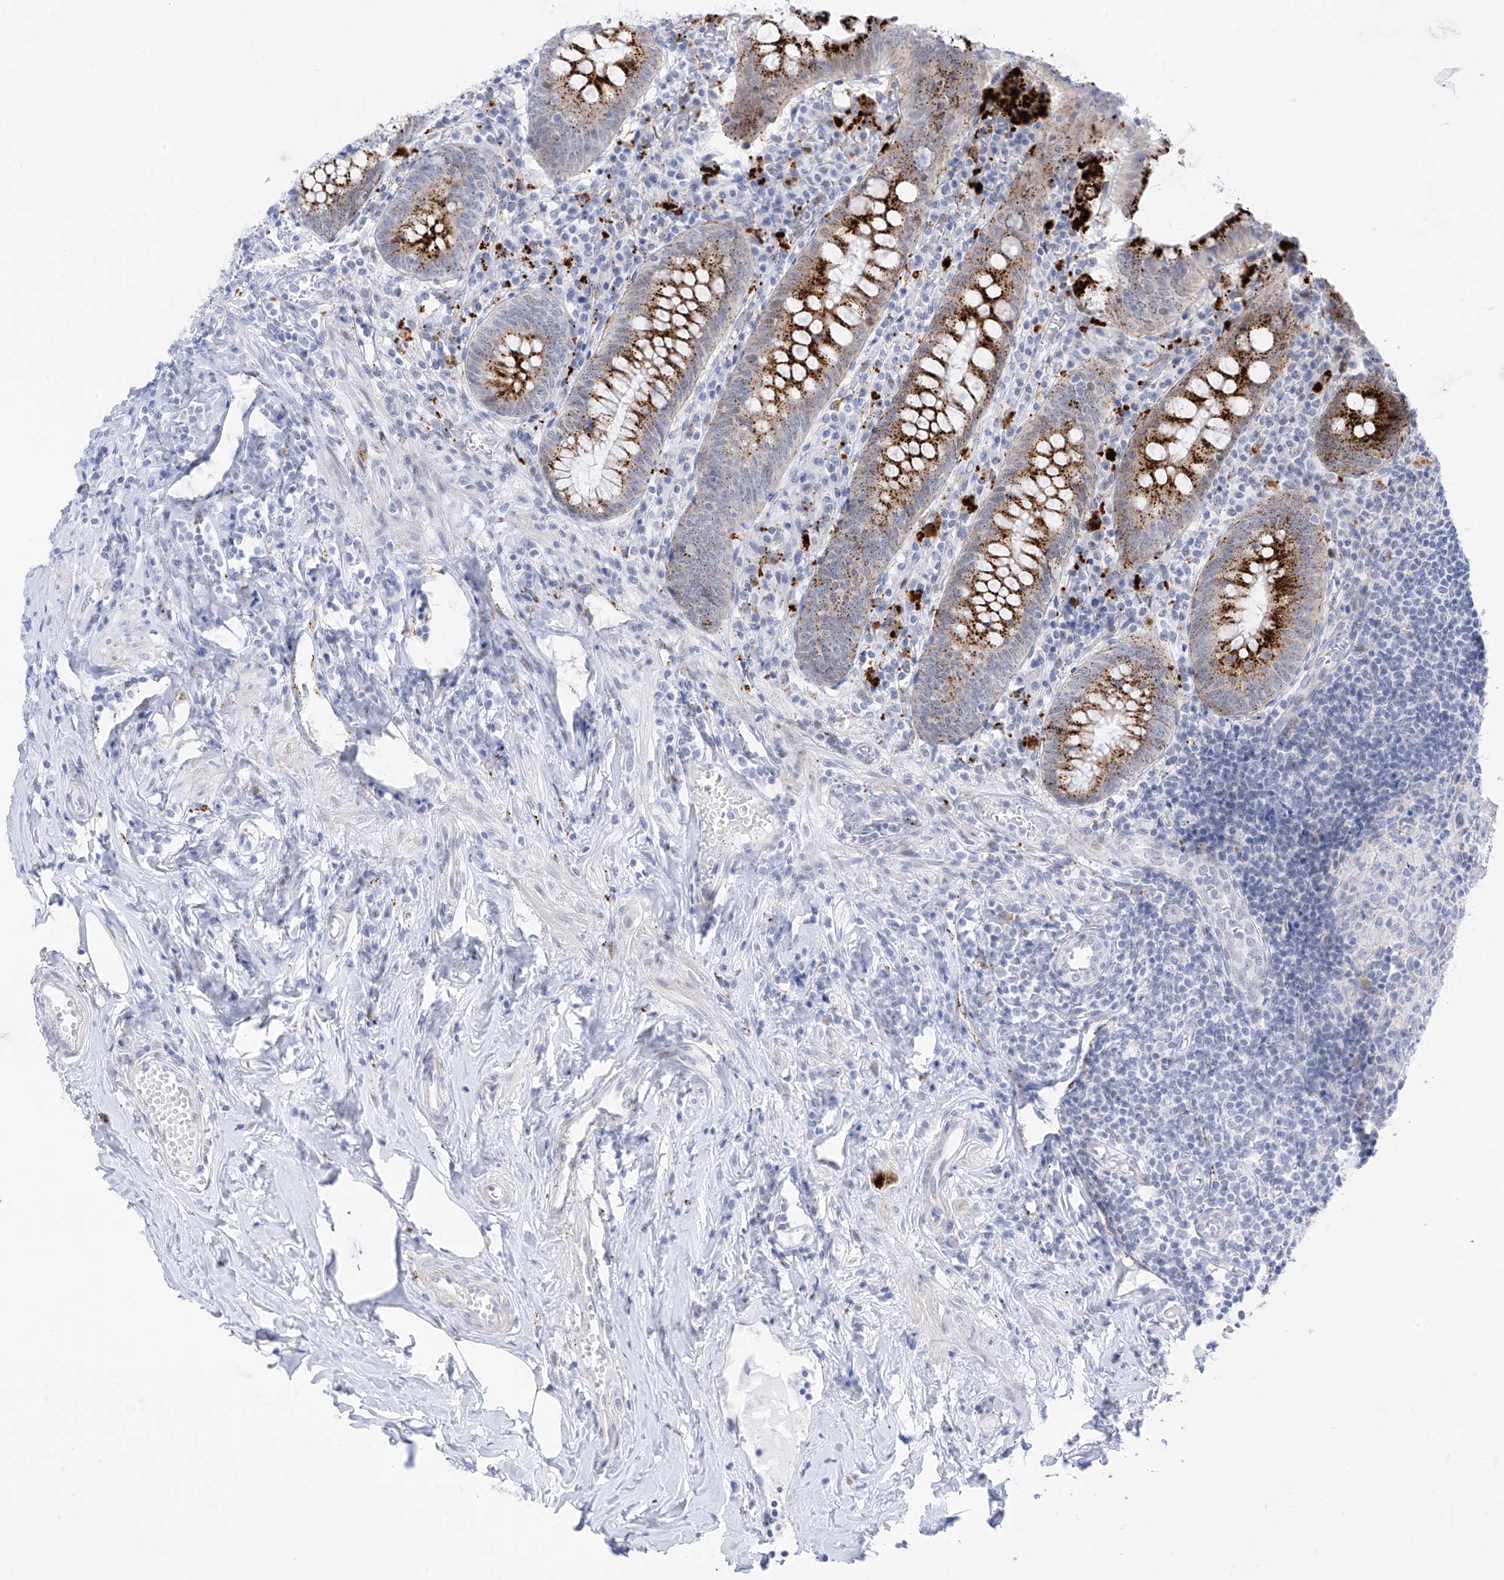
{"staining": {"intensity": "strong", "quantity": ">75%", "location": "cytoplasmic/membranous"}, "tissue": "appendix", "cell_type": "Glandular cells", "image_type": "normal", "snomed": [{"axis": "morphology", "description": "Normal tissue, NOS"}, {"axis": "topography", "description": "Appendix"}], "caption": "A high amount of strong cytoplasmic/membranous expression is appreciated in approximately >75% of glandular cells in benign appendix. (brown staining indicates protein expression, while blue staining denotes nuclei).", "gene": "PSPH", "patient": {"sex": "female", "age": 54}}